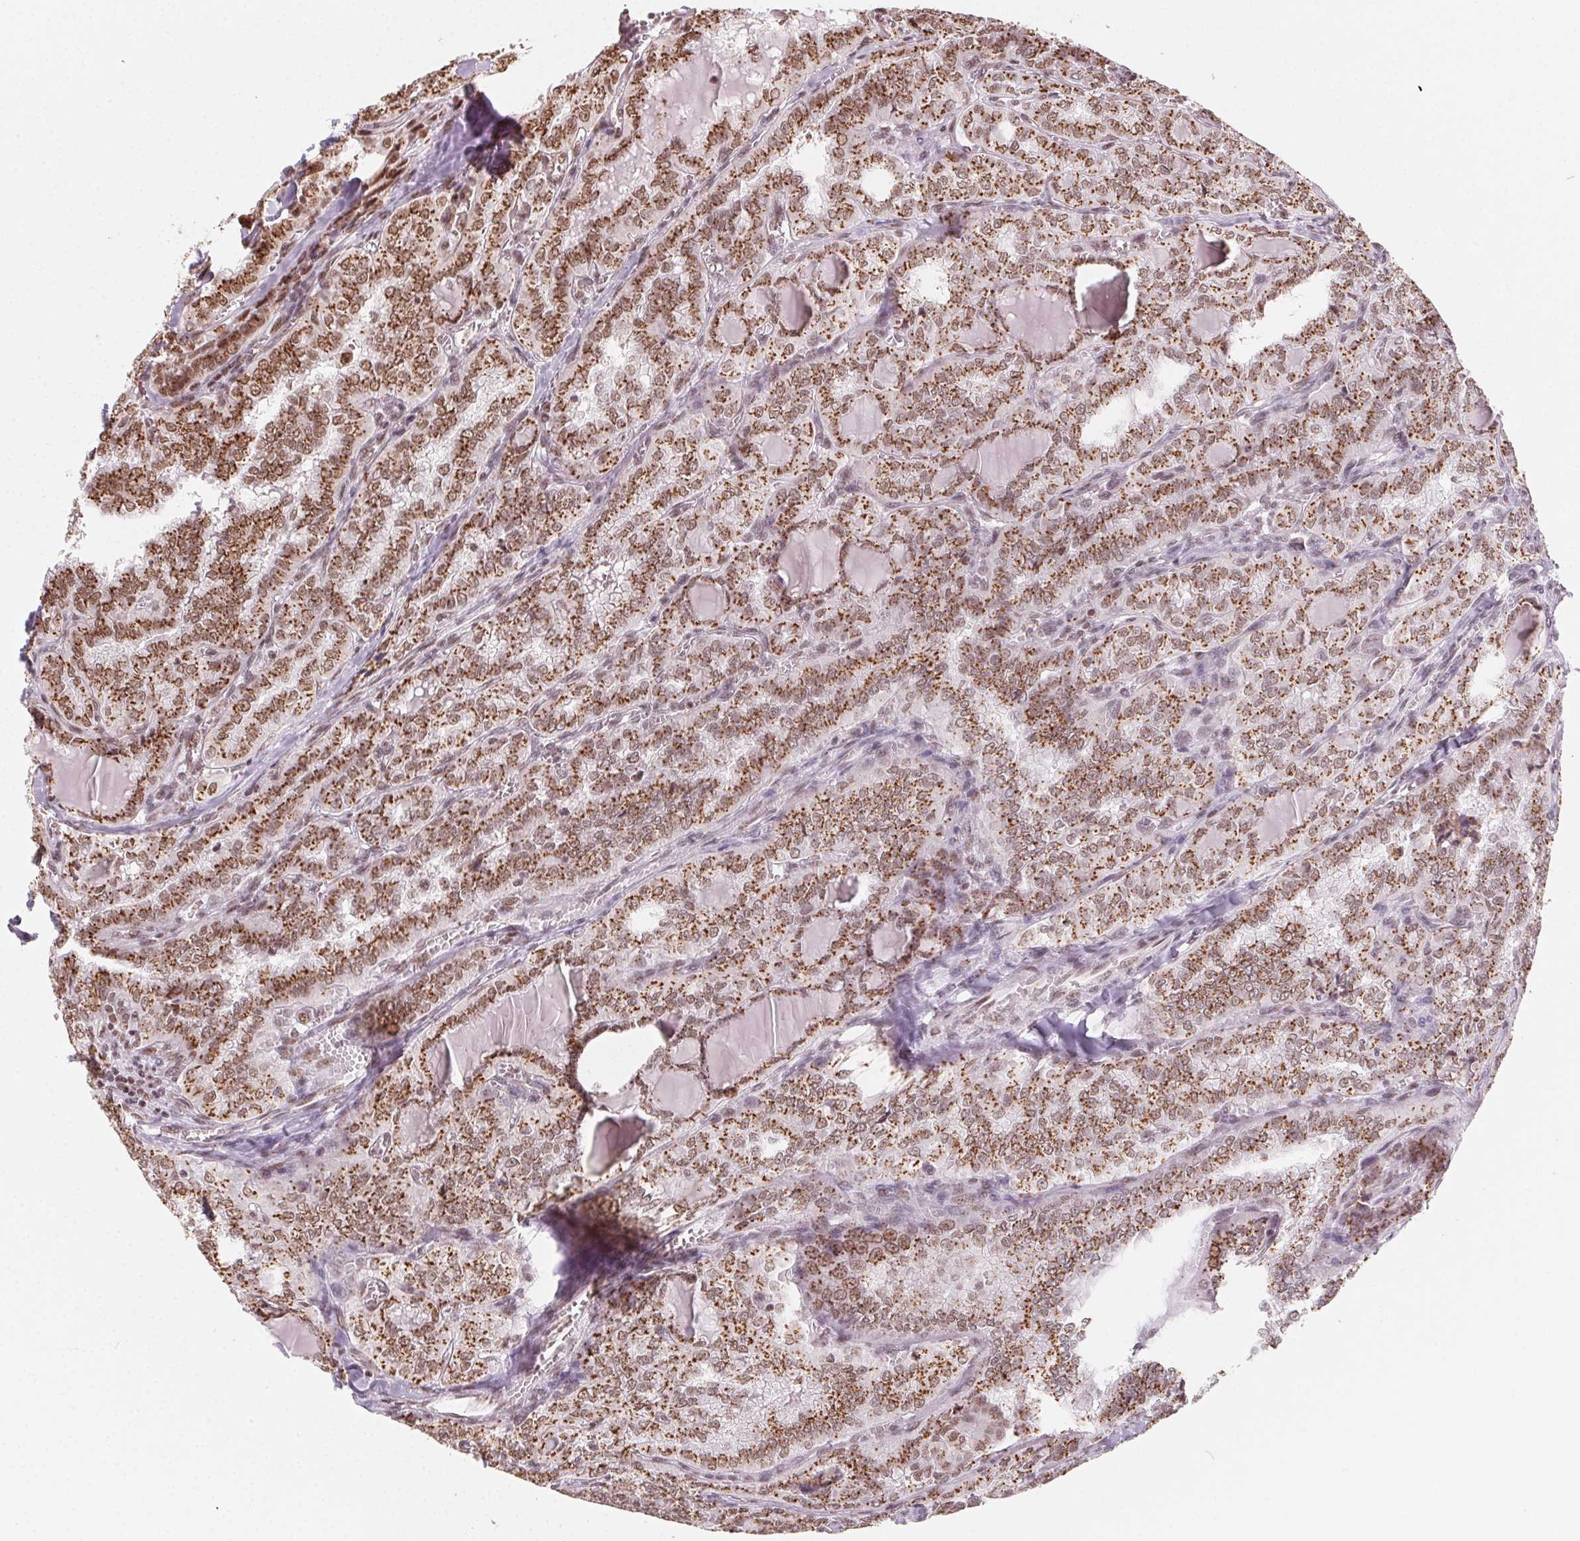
{"staining": {"intensity": "moderate", "quantity": ">75%", "location": "cytoplasmic/membranous,nuclear"}, "tissue": "thyroid cancer", "cell_type": "Tumor cells", "image_type": "cancer", "snomed": [{"axis": "morphology", "description": "Papillary adenocarcinoma, NOS"}, {"axis": "topography", "description": "Thyroid gland"}], "caption": "IHC (DAB) staining of thyroid cancer (papillary adenocarcinoma) shows moderate cytoplasmic/membranous and nuclear protein positivity in about >75% of tumor cells. The staining was performed using DAB (3,3'-diaminobenzidine) to visualize the protein expression in brown, while the nuclei were stained in blue with hematoxylin (Magnification: 20x).", "gene": "TOPORS", "patient": {"sex": "female", "age": 41}}